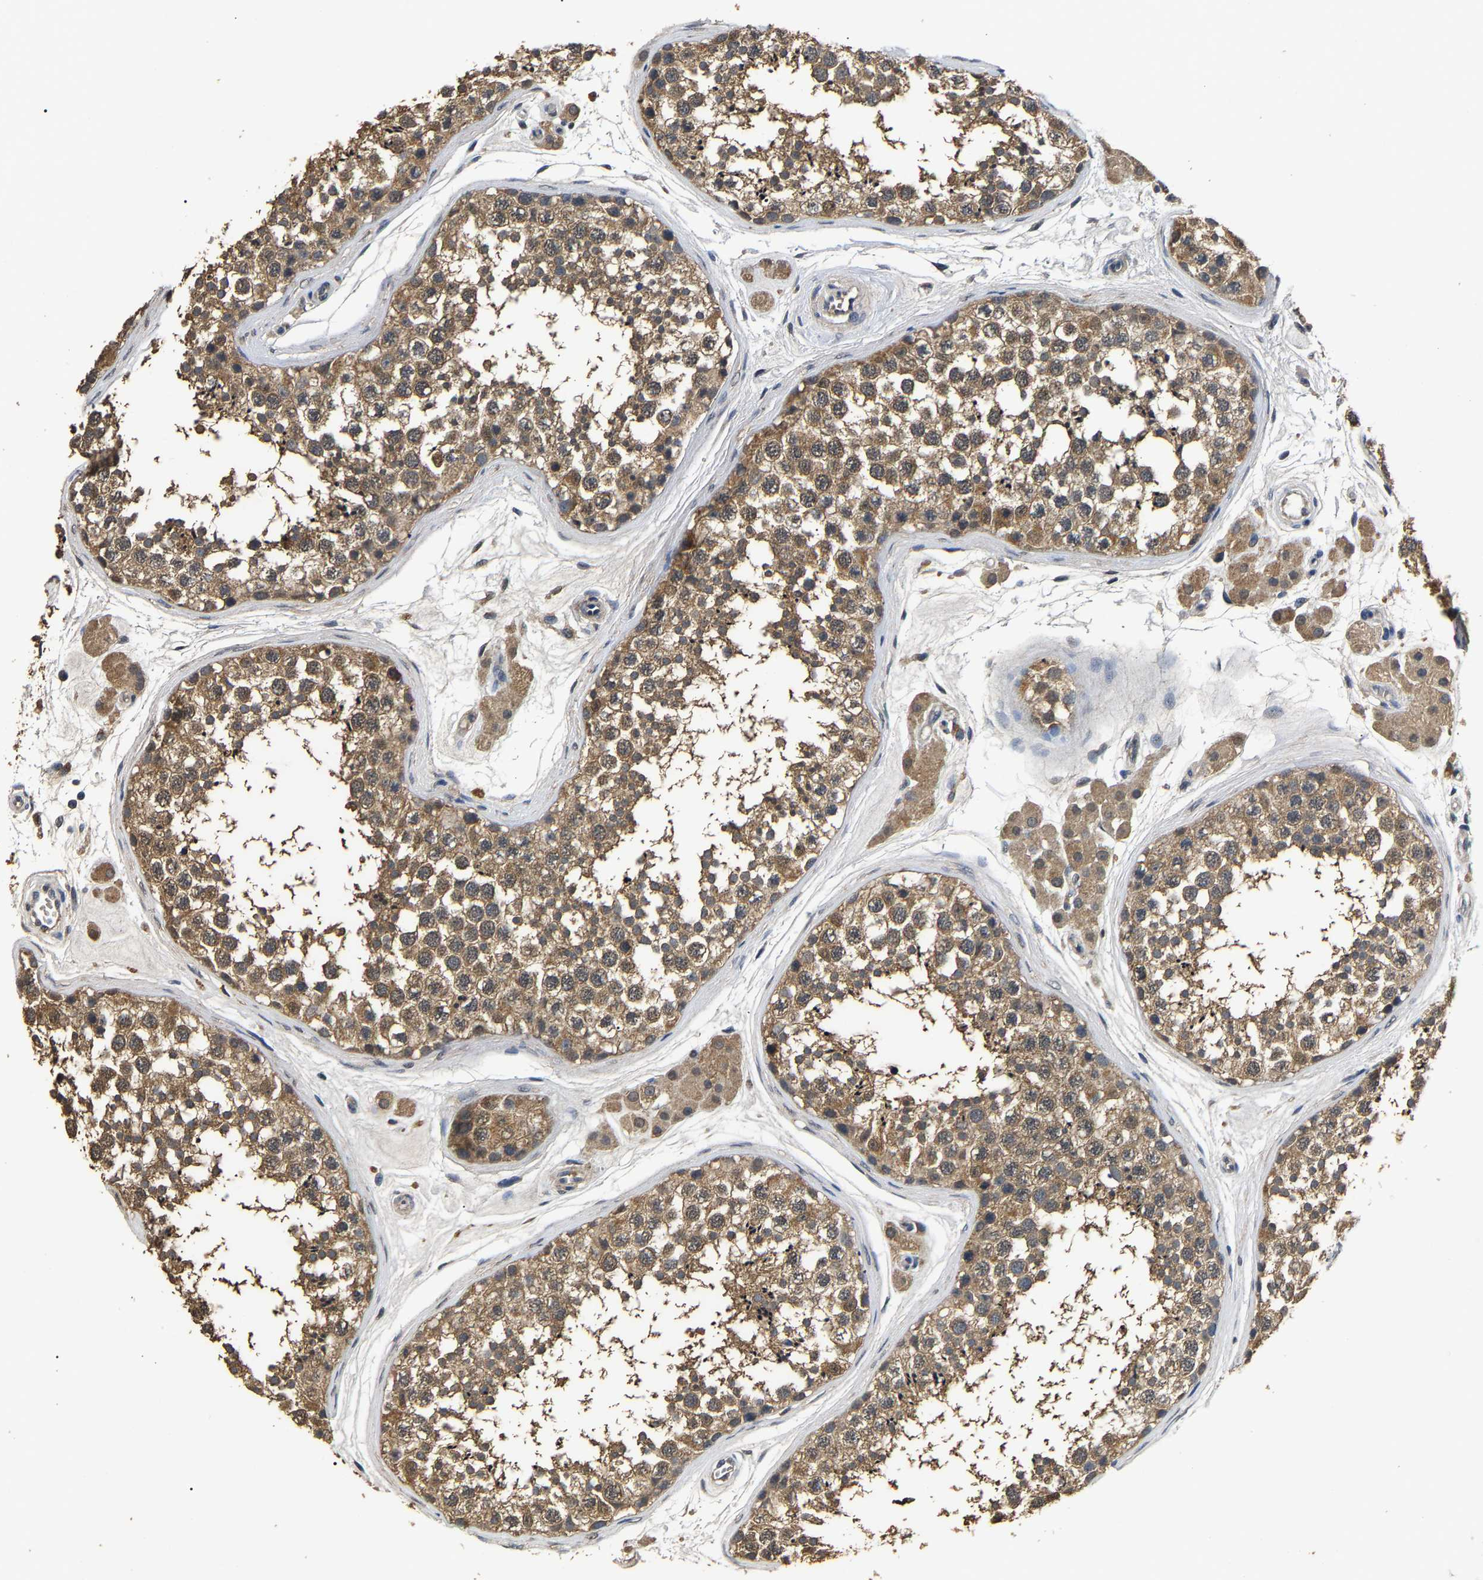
{"staining": {"intensity": "moderate", "quantity": ">75%", "location": "cytoplasmic/membranous"}, "tissue": "testis", "cell_type": "Cells in seminiferous ducts", "image_type": "normal", "snomed": [{"axis": "morphology", "description": "Normal tissue, NOS"}, {"axis": "topography", "description": "Testis"}], "caption": "Immunohistochemistry of benign human testis demonstrates medium levels of moderate cytoplasmic/membranous positivity in approximately >75% of cells in seminiferous ducts. The staining is performed using DAB (3,3'-diaminobenzidine) brown chromogen to label protein expression. The nuclei are counter-stained blue using hematoxylin.", "gene": "PSMD8", "patient": {"sex": "male", "age": 56}}